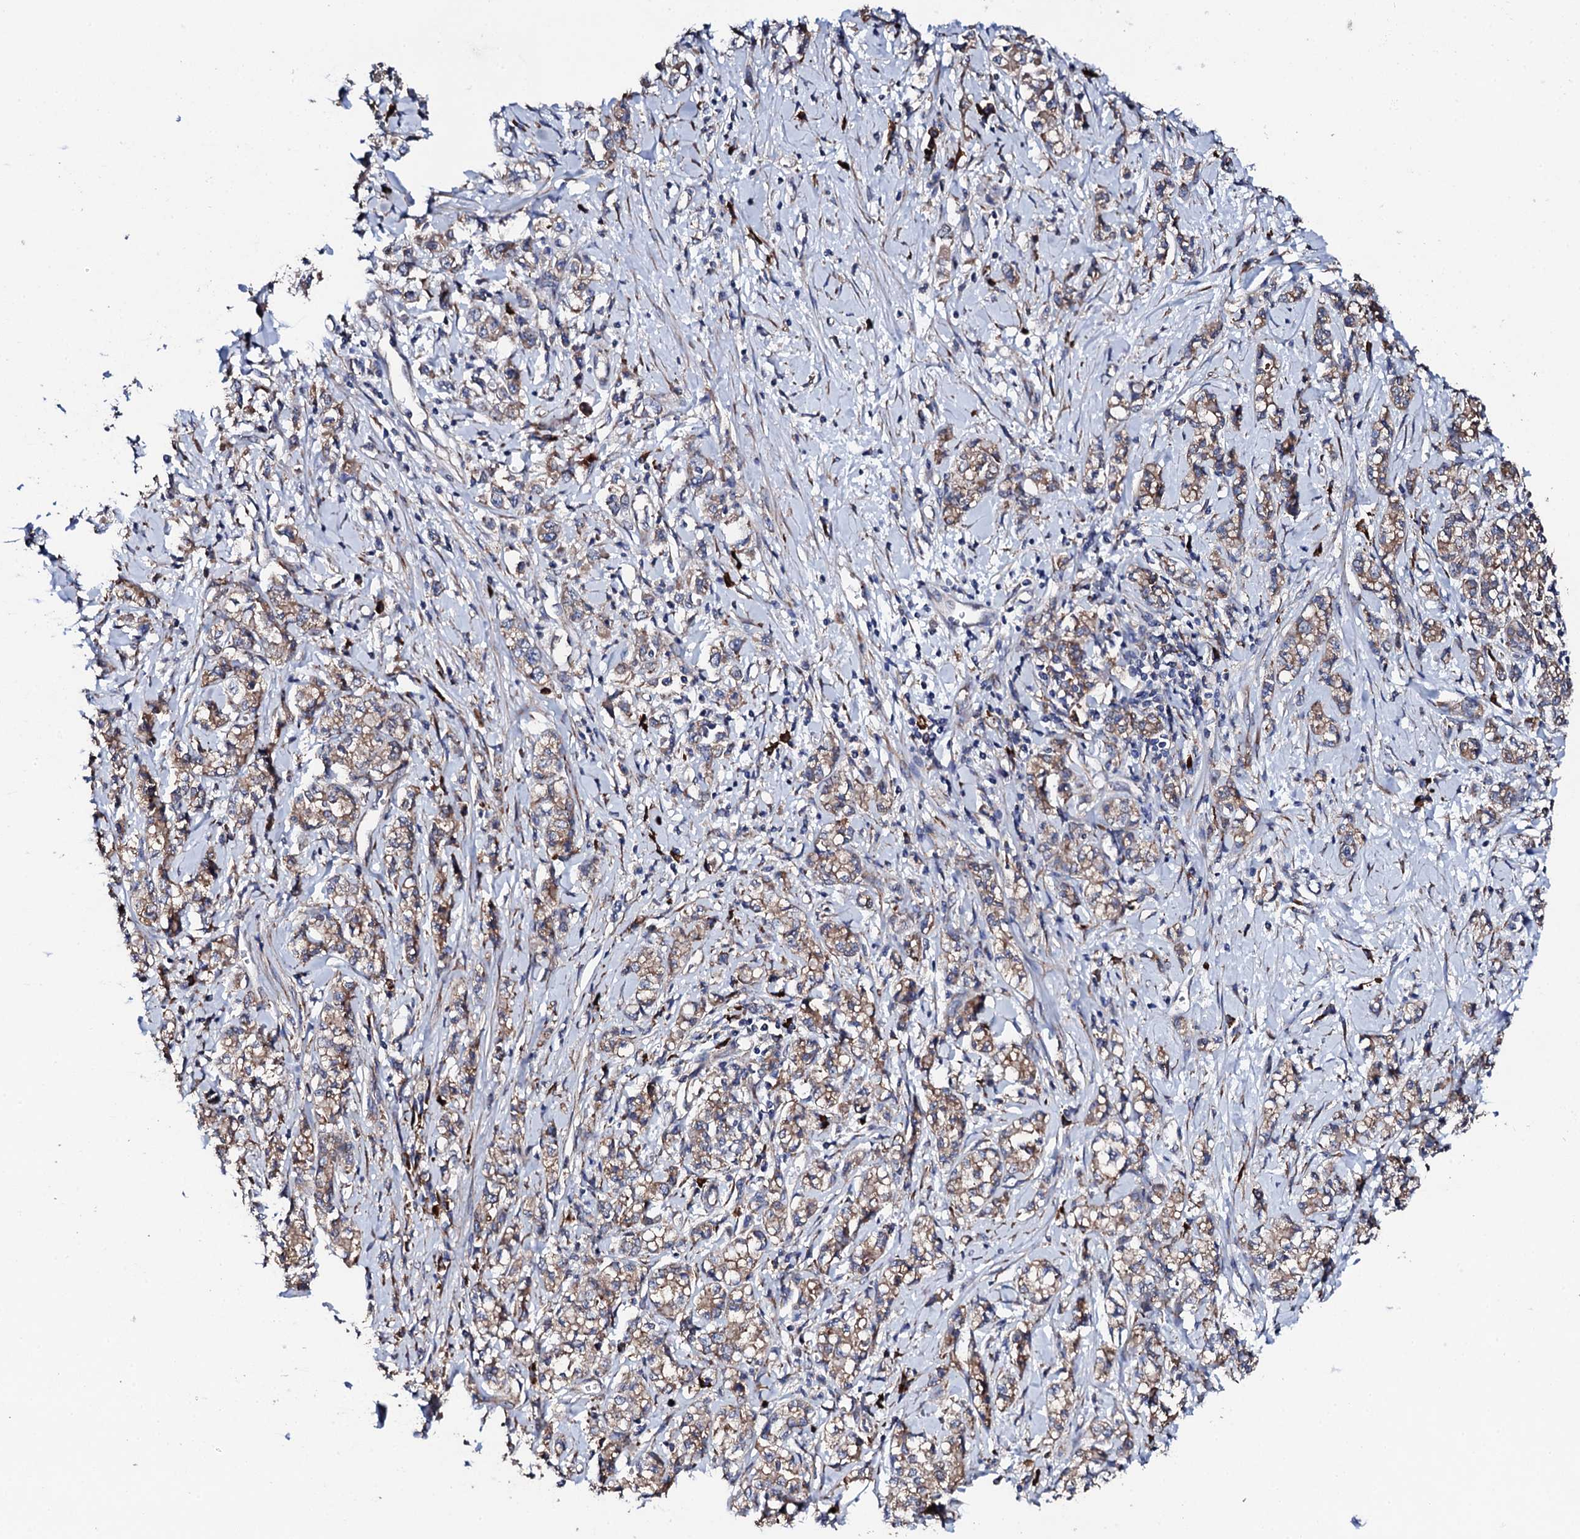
{"staining": {"intensity": "weak", "quantity": ">75%", "location": "cytoplasmic/membranous"}, "tissue": "stomach cancer", "cell_type": "Tumor cells", "image_type": "cancer", "snomed": [{"axis": "morphology", "description": "Adenocarcinoma, NOS"}, {"axis": "topography", "description": "Stomach"}], "caption": "Stomach cancer (adenocarcinoma) was stained to show a protein in brown. There is low levels of weak cytoplasmic/membranous expression in approximately >75% of tumor cells. Nuclei are stained in blue.", "gene": "LIPT2", "patient": {"sex": "female", "age": 76}}